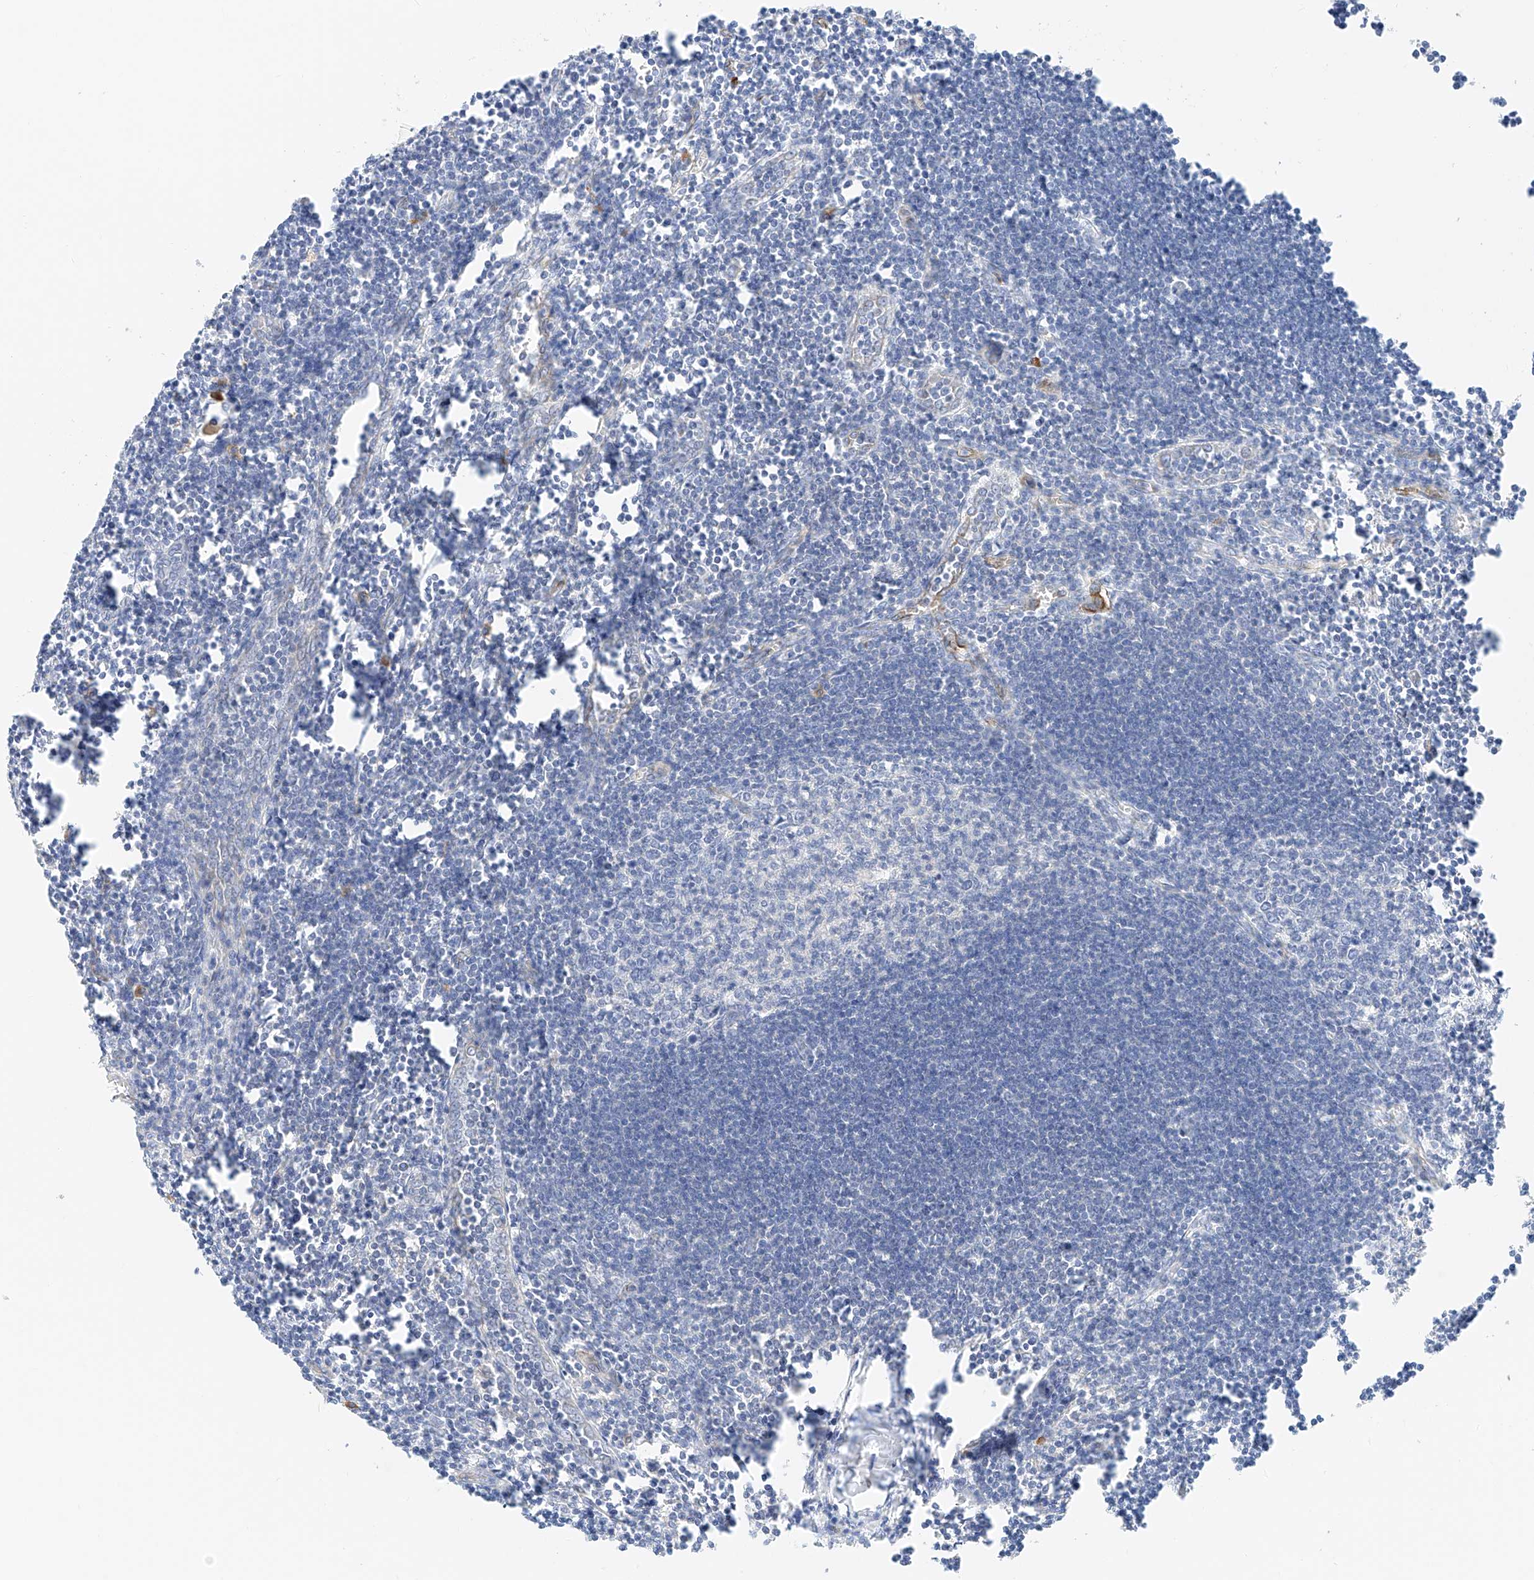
{"staining": {"intensity": "negative", "quantity": "none", "location": "none"}, "tissue": "lymph node", "cell_type": "Germinal center cells", "image_type": "normal", "snomed": [{"axis": "morphology", "description": "Normal tissue, NOS"}, {"axis": "morphology", "description": "Malignant melanoma, Metastatic site"}, {"axis": "topography", "description": "Lymph node"}], "caption": "This is a photomicrograph of immunohistochemistry (IHC) staining of unremarkable lymph node, which shows no positivity in germinal center cells.", "gene": "CDCP2", "patient": {"sex": "male", "age": 41}}